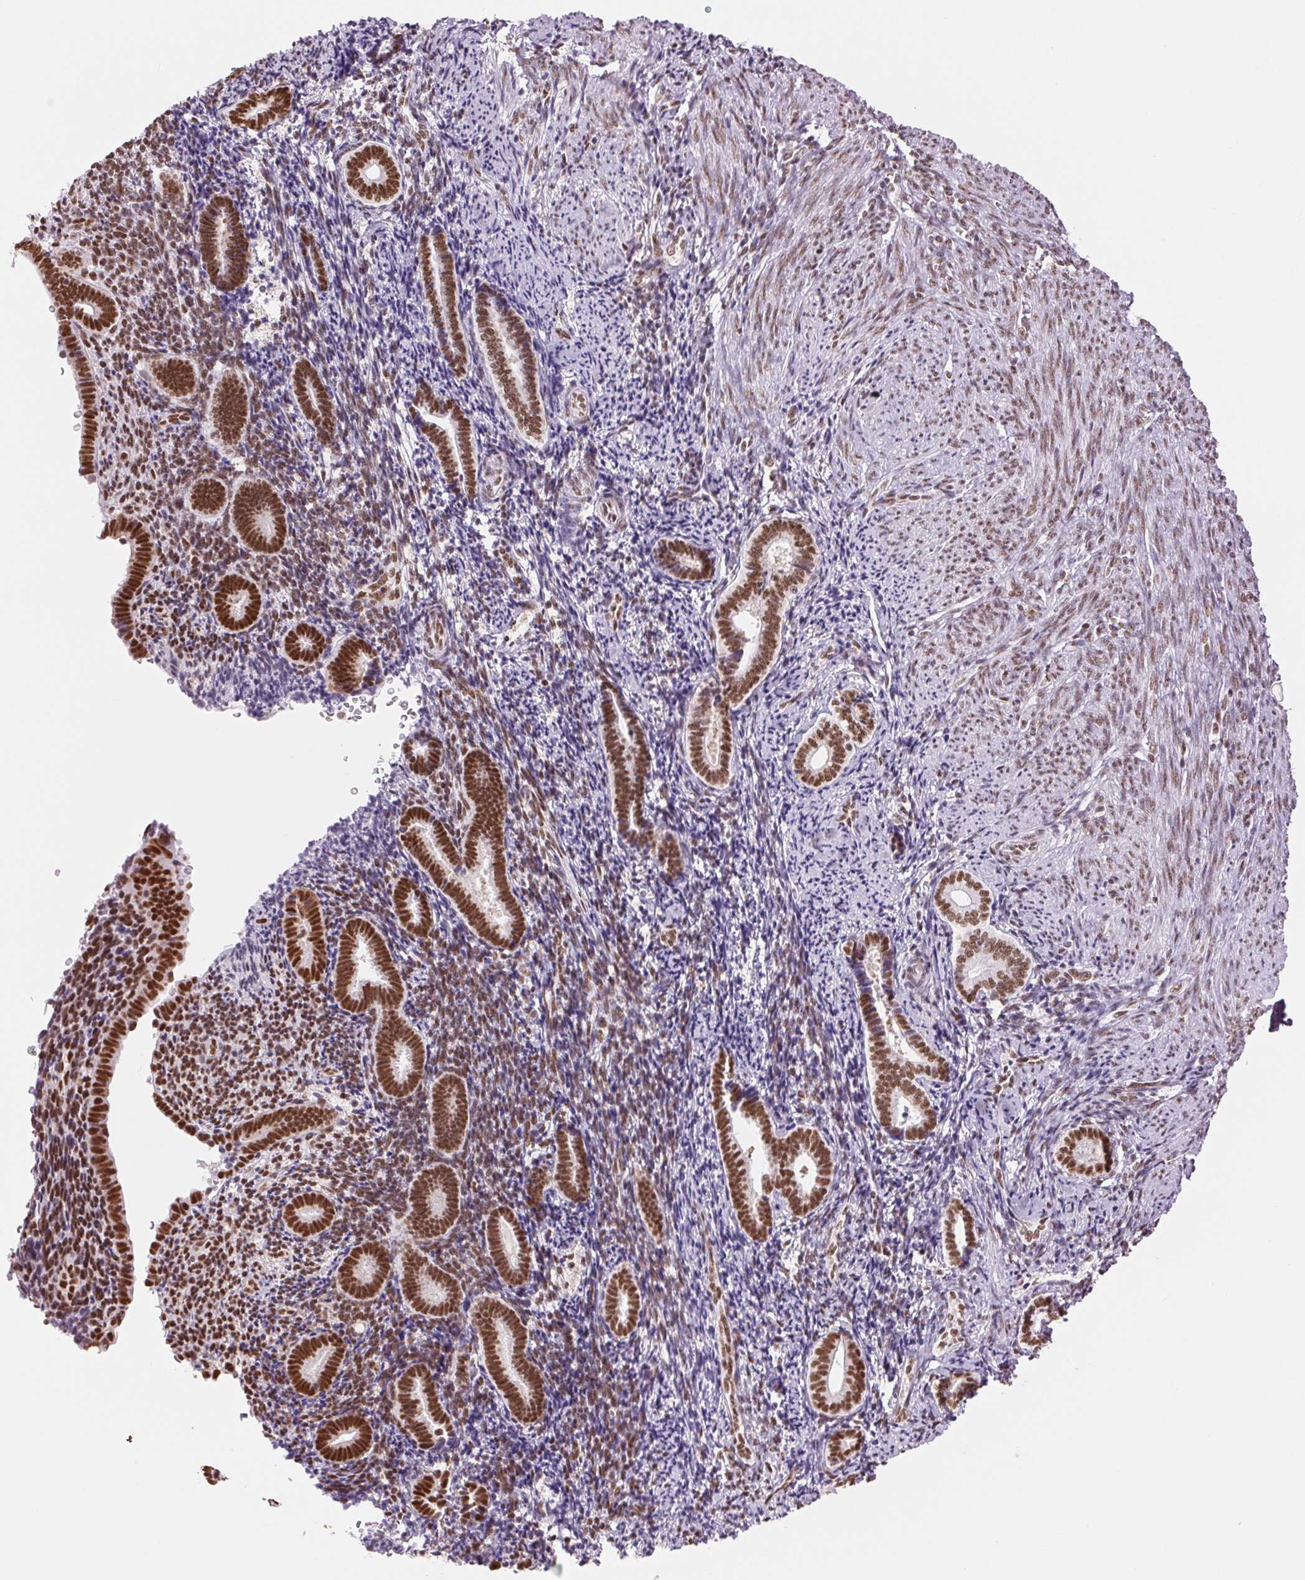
{"staining": {"intensity": "moderate", "quantity": "25%-75%", "location": "nuclear"}, "tissue": "endometrium", "cell_type": "Cells in endometrial stroma", "image_type": "normal", "snomed": [{"axis": "morphology", "description": "Normal tissue, NOS"}, {"axis": "topography", "description": "Endometrium"}], "caption": "The photomicrograph exhibits immunohistochemical staining of unremarkable endometrium. There is moderate nuclear positivity is appreciated in about 25%-75% of cells in endometrial stroma. The staining was performed using DAB (3,3'-diaminobenzidine) to visualize the protein expression in brown, while the nuclei were stained in blue with hematoxylin (Magnification: 20x).", "gene": "ZFR2", "patient": {"sex": "female", "age": 57}}